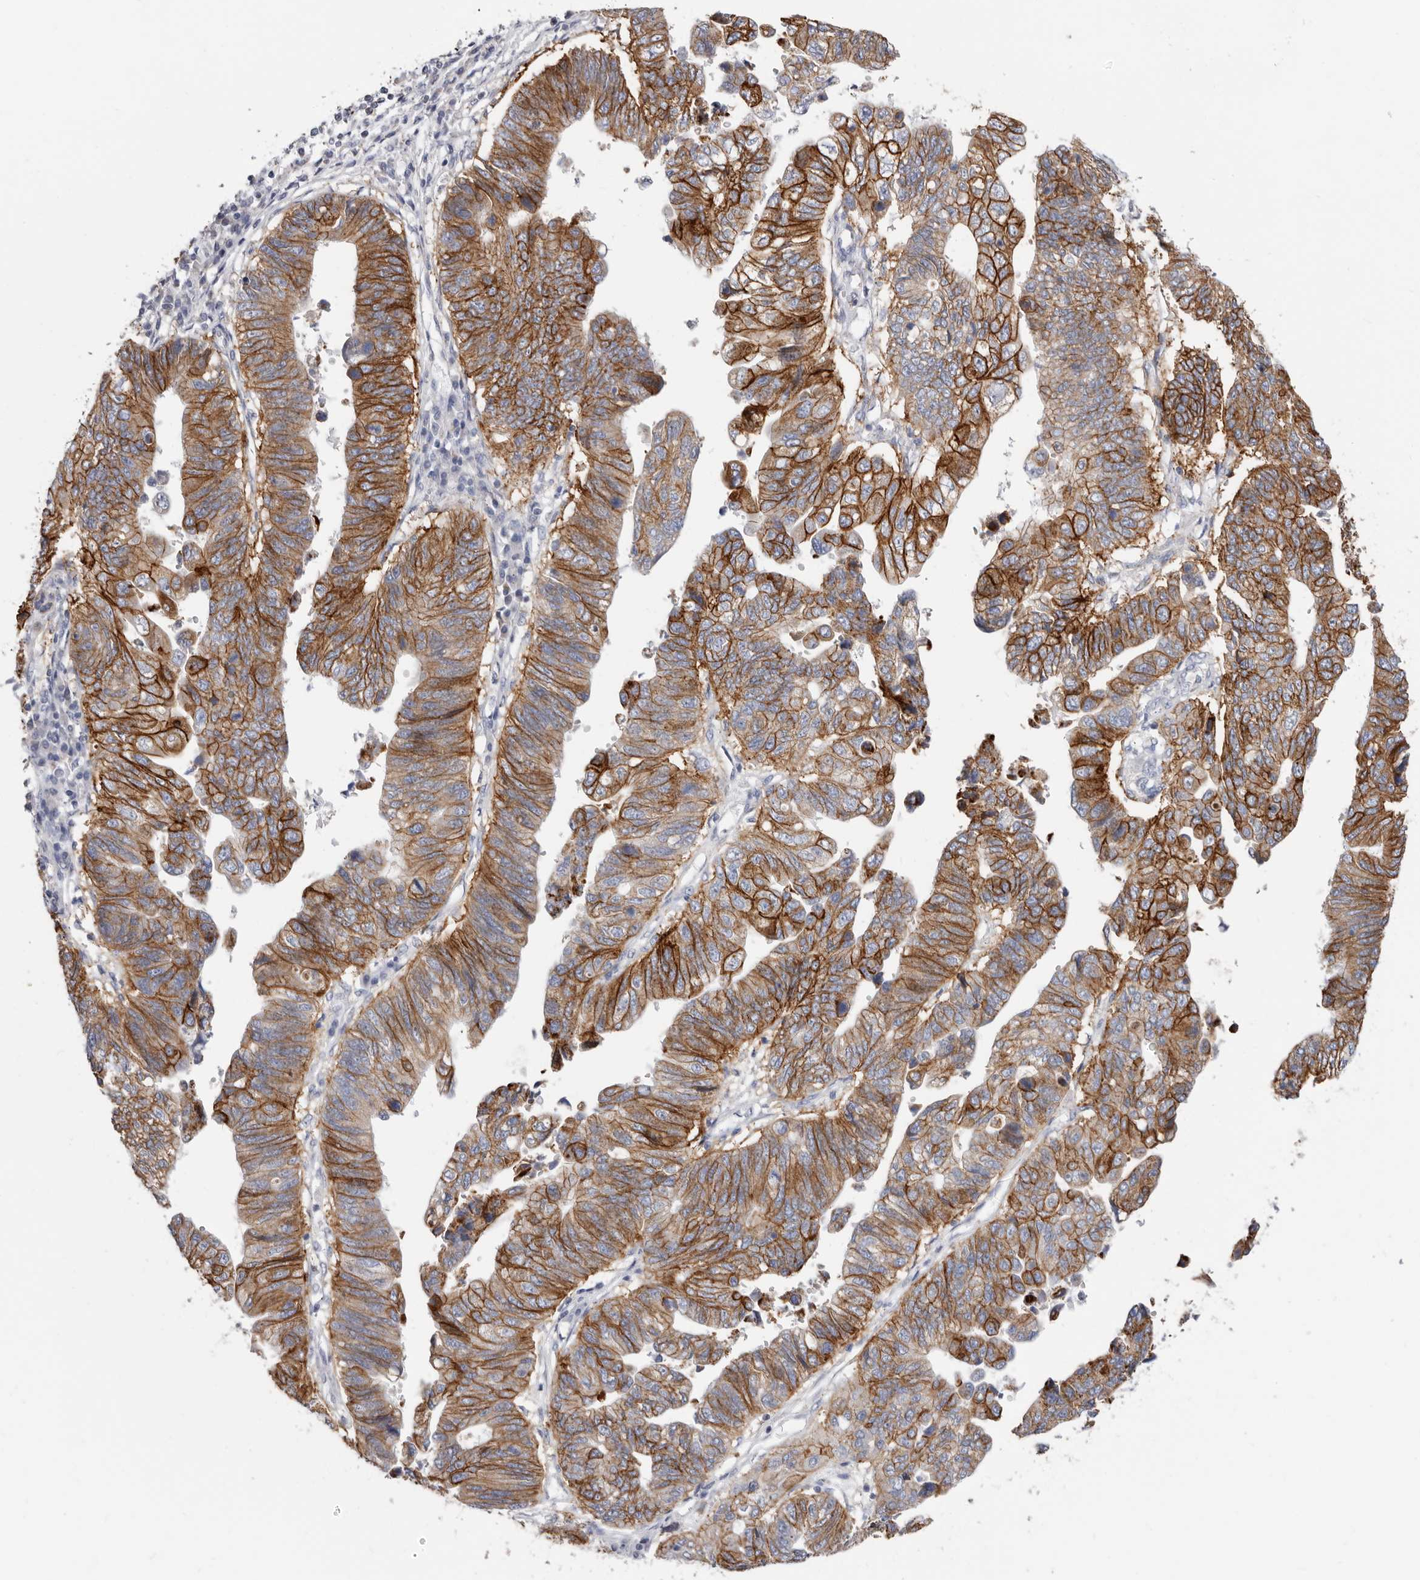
{"staining": {"intensity": "moderate", "quantity": ">75%", "location": "cytoplasmic/membranous"}, "tissue": "stomach cancer", "cell_type": "Tumor cells", "image_type": "cancer", "snomed": [{"axis": "morphology", "description": "Adenocarcinoma, NOS"}, {"axis": "topography", "description": "Stomach"}], "caption": "A brown stain highlights moderate cytoplasmic/membranous positivity of a protein in stomach cancer (adenocarcinoma) tumor cells. The staining is performed using DAB brown chromogen to label protein expression. The nuclei are counter-stained blue using hematoxylin.", "gene": "RSPO2", "patient": {"sex": "male", "age": 59}}